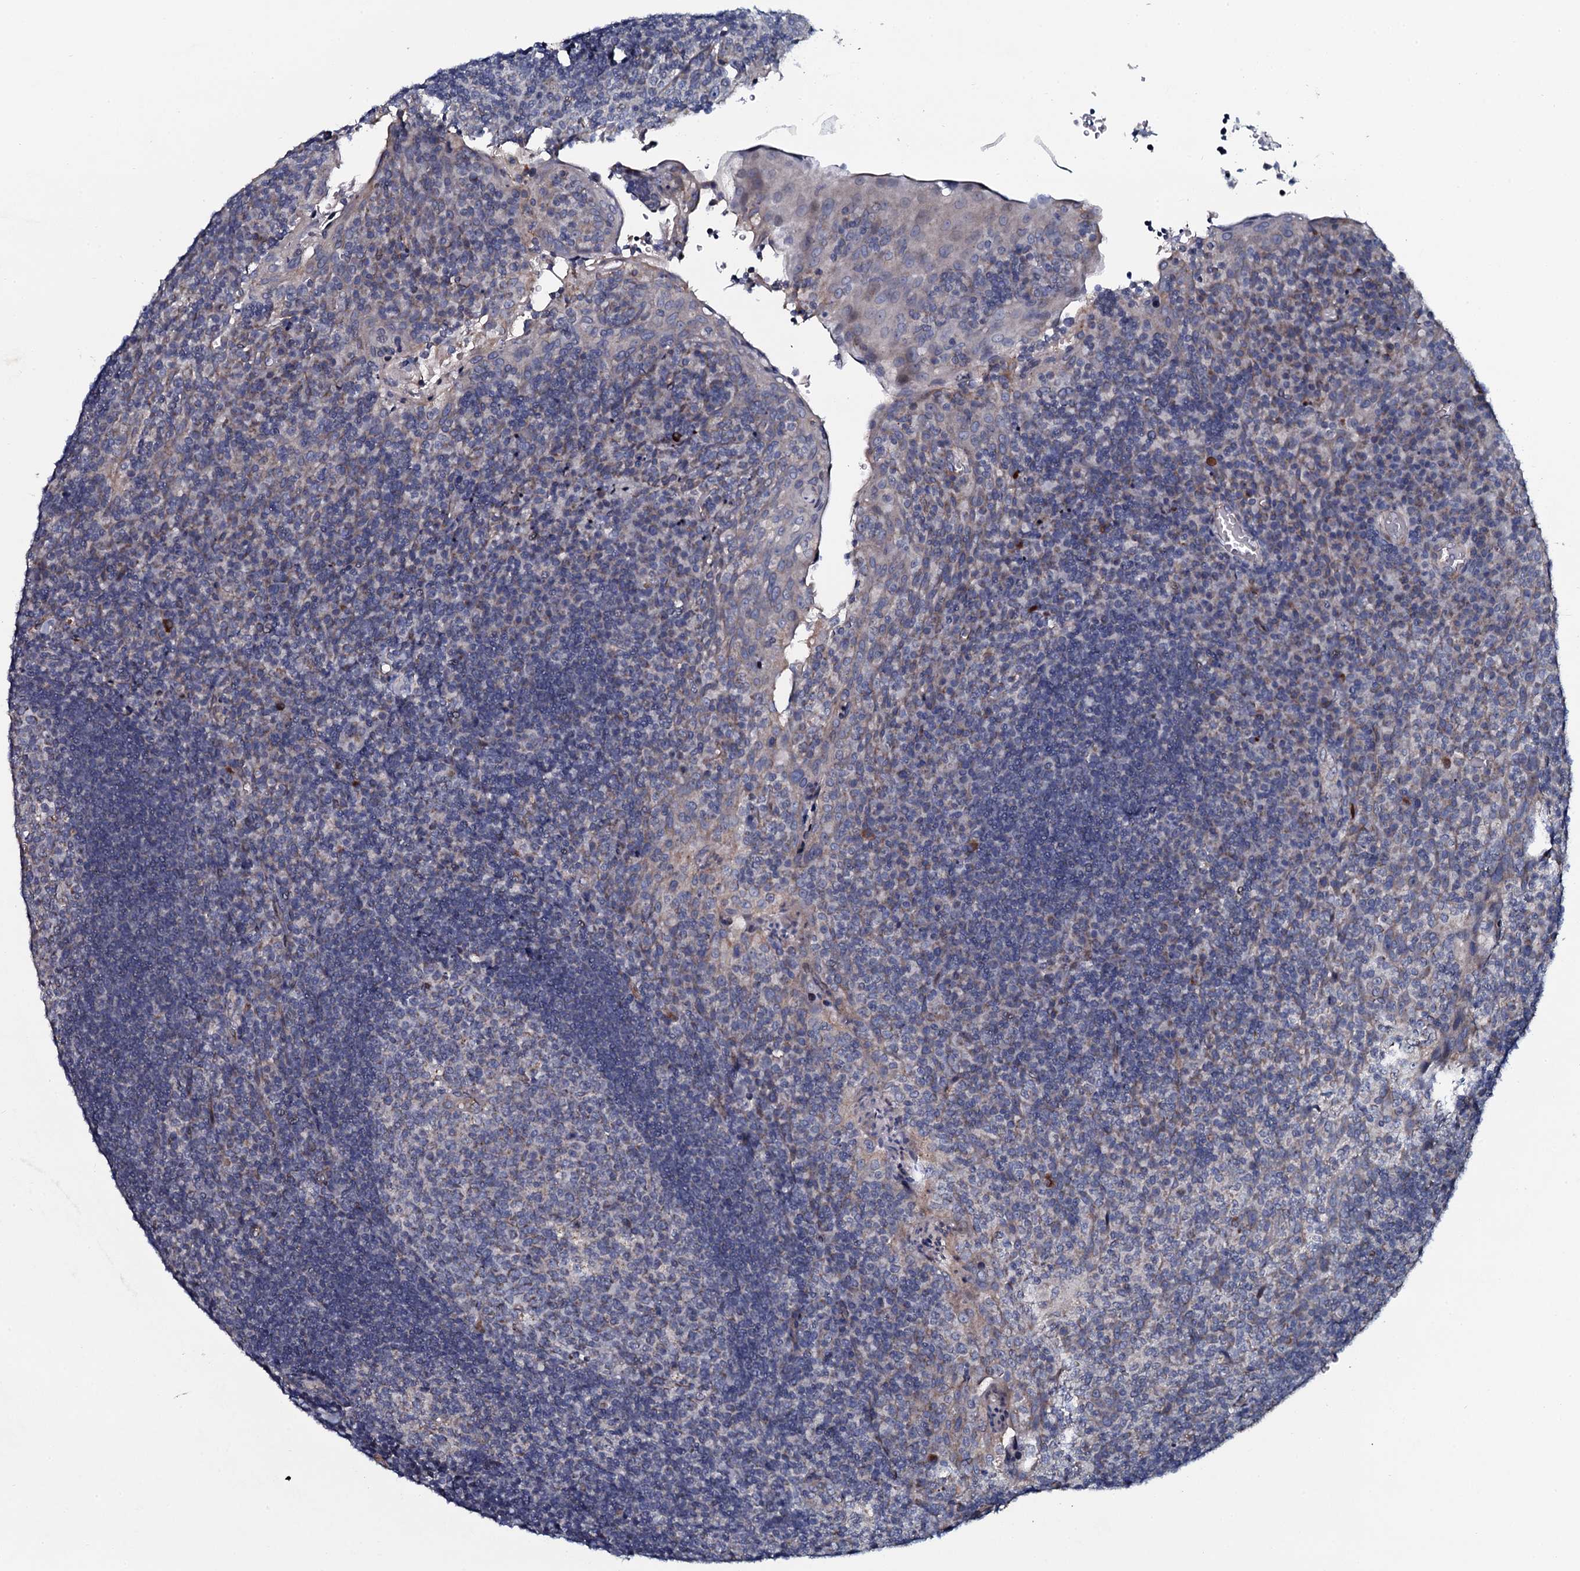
{"staining": {"intensity": "weak", "quantity": "<25%", "location": "cytoplasmic/membranous"}, "tissue": "tonsil", "cell_type": "Germinal center cells", "image_type": "normal", "snomed": [{"axis": "morphology", "description": "Normal tissue, NOS"}, {"axis": "topography", "description": "Tonsil"}], "caption": "Immunohistochemical staining of normal tonsil shows no significant positivity in germinal center cells. (DAB (3,3'-diaminobenzidine) IHC with hematoxylin counter stain).", "gene": "KCTD4", "patient": {"sex": "male", "age": 17}}